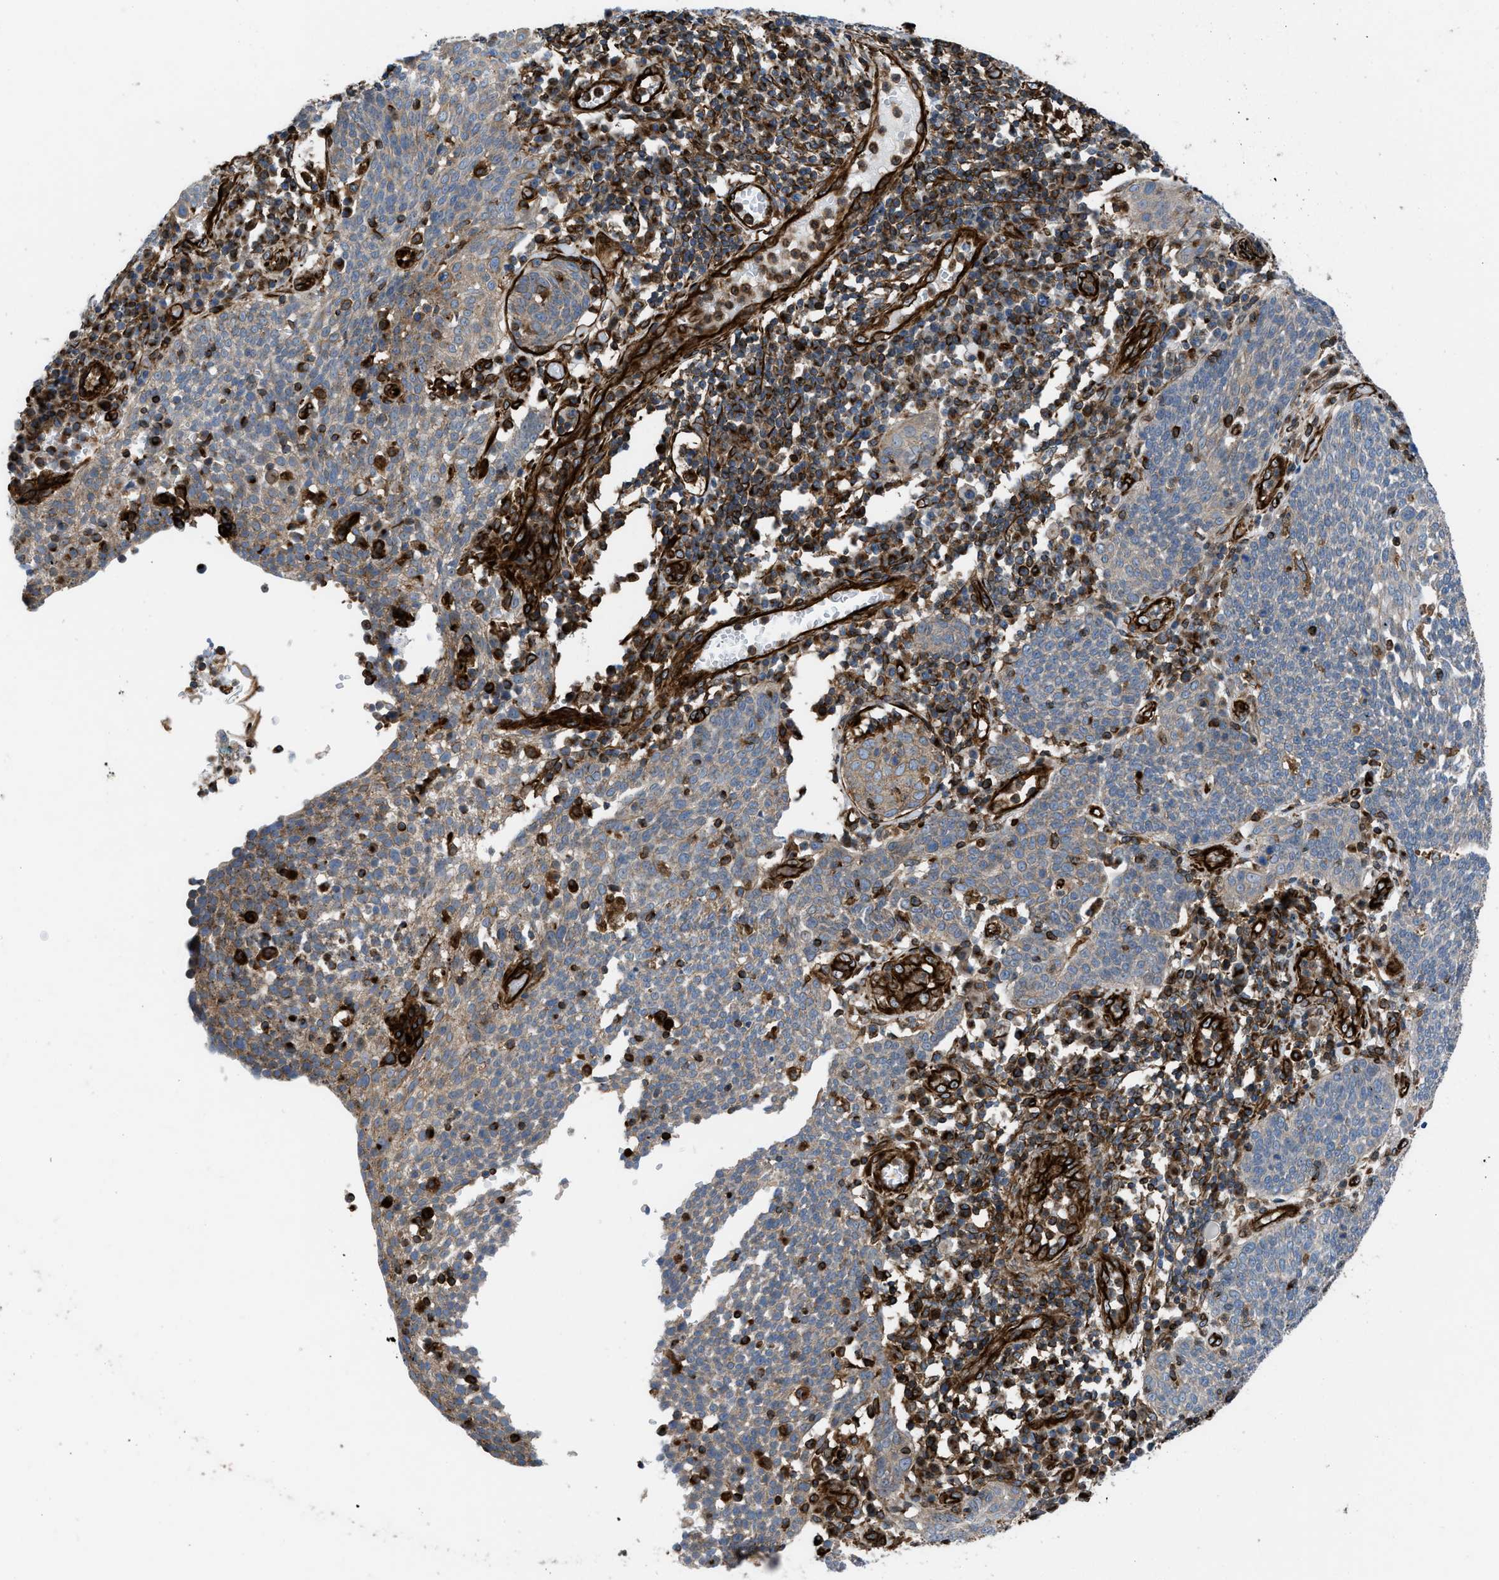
{"staining": {"intensity": "weak", "quantity": "25%-75%", "location": "cytoplasmic/membranous"}, "tissue": "cervical cancer", "cell_type": "Tumor cells", "image_type": "cancer", "snomed": [{"axis": "morphology", "description": "Squamous cell carcinoma, NOS"}, {"axis": "topography", "description": "Cervix"}], "caption": "A brown stain highlights weak cytoplasmic/membranous staining of a protein in human squamous cell carcinoma (cervical) tumor cells.", "gene": "PTPRE", "patient": {"sex": "female", "age": 34}}